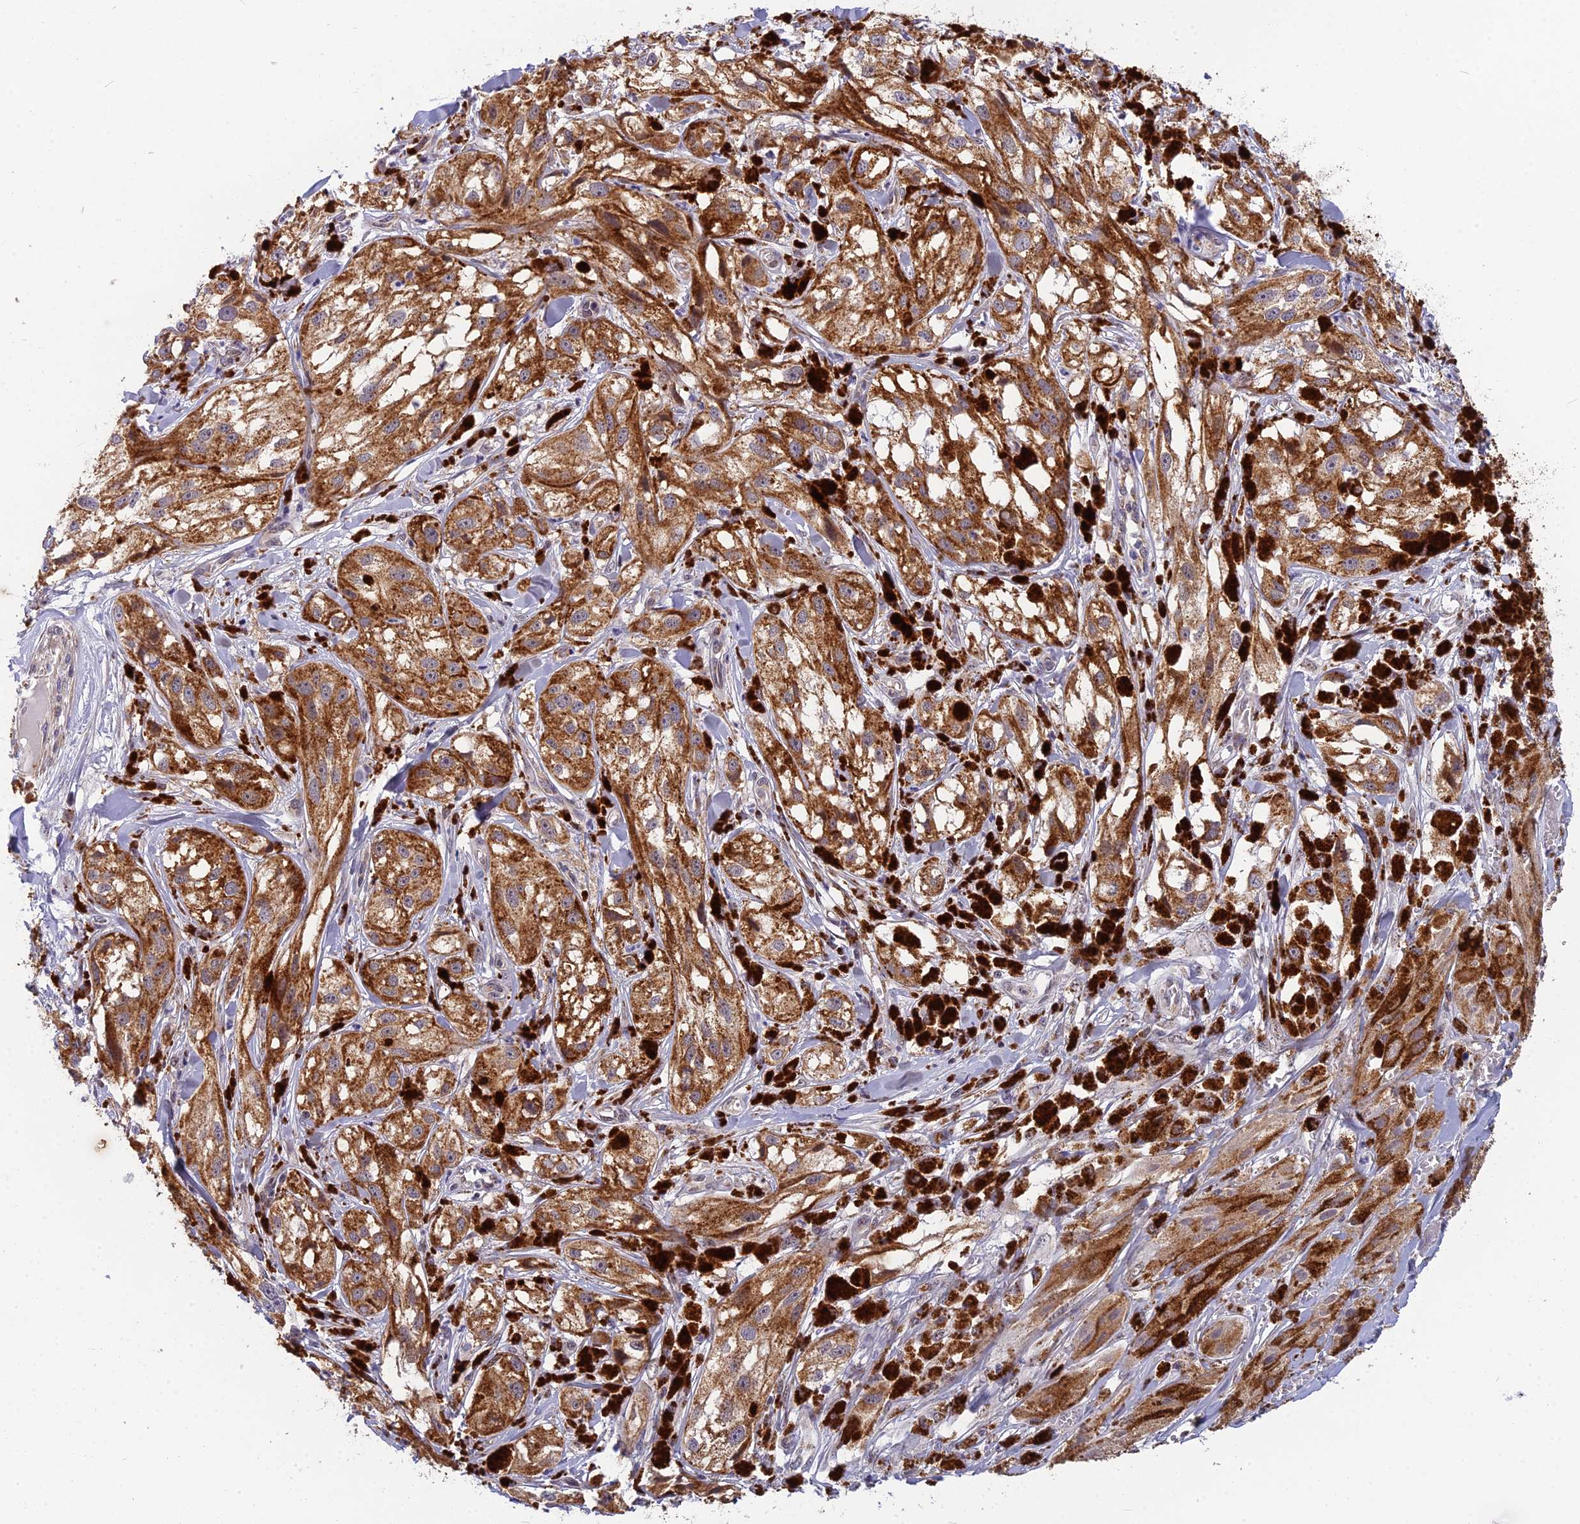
{"staining": {"intensity": "moderate", "quantity": ">75%", "location": "cytoplasmic/membranous"}, "tissue": "melanoma", "cell_type": "Tumor cells", "image_type": "cancer", "snomed": [{"axis": "morphology", "description": "Malignant melanoma, NOS"}, {"axis": "topography", "description": "Skin"}], "caption": "Protein staining by IHC demonstrates moderate cytoplasmic/membranous staining in approximately >75% of tumor cells in malignant melanoma. (DAB (3,3'-diaminobenzidine) IHC, brown staining for protein, blue staining for nuclei).", "gene": "CMC1", "patient": {"sex": "male", "age": 88}}